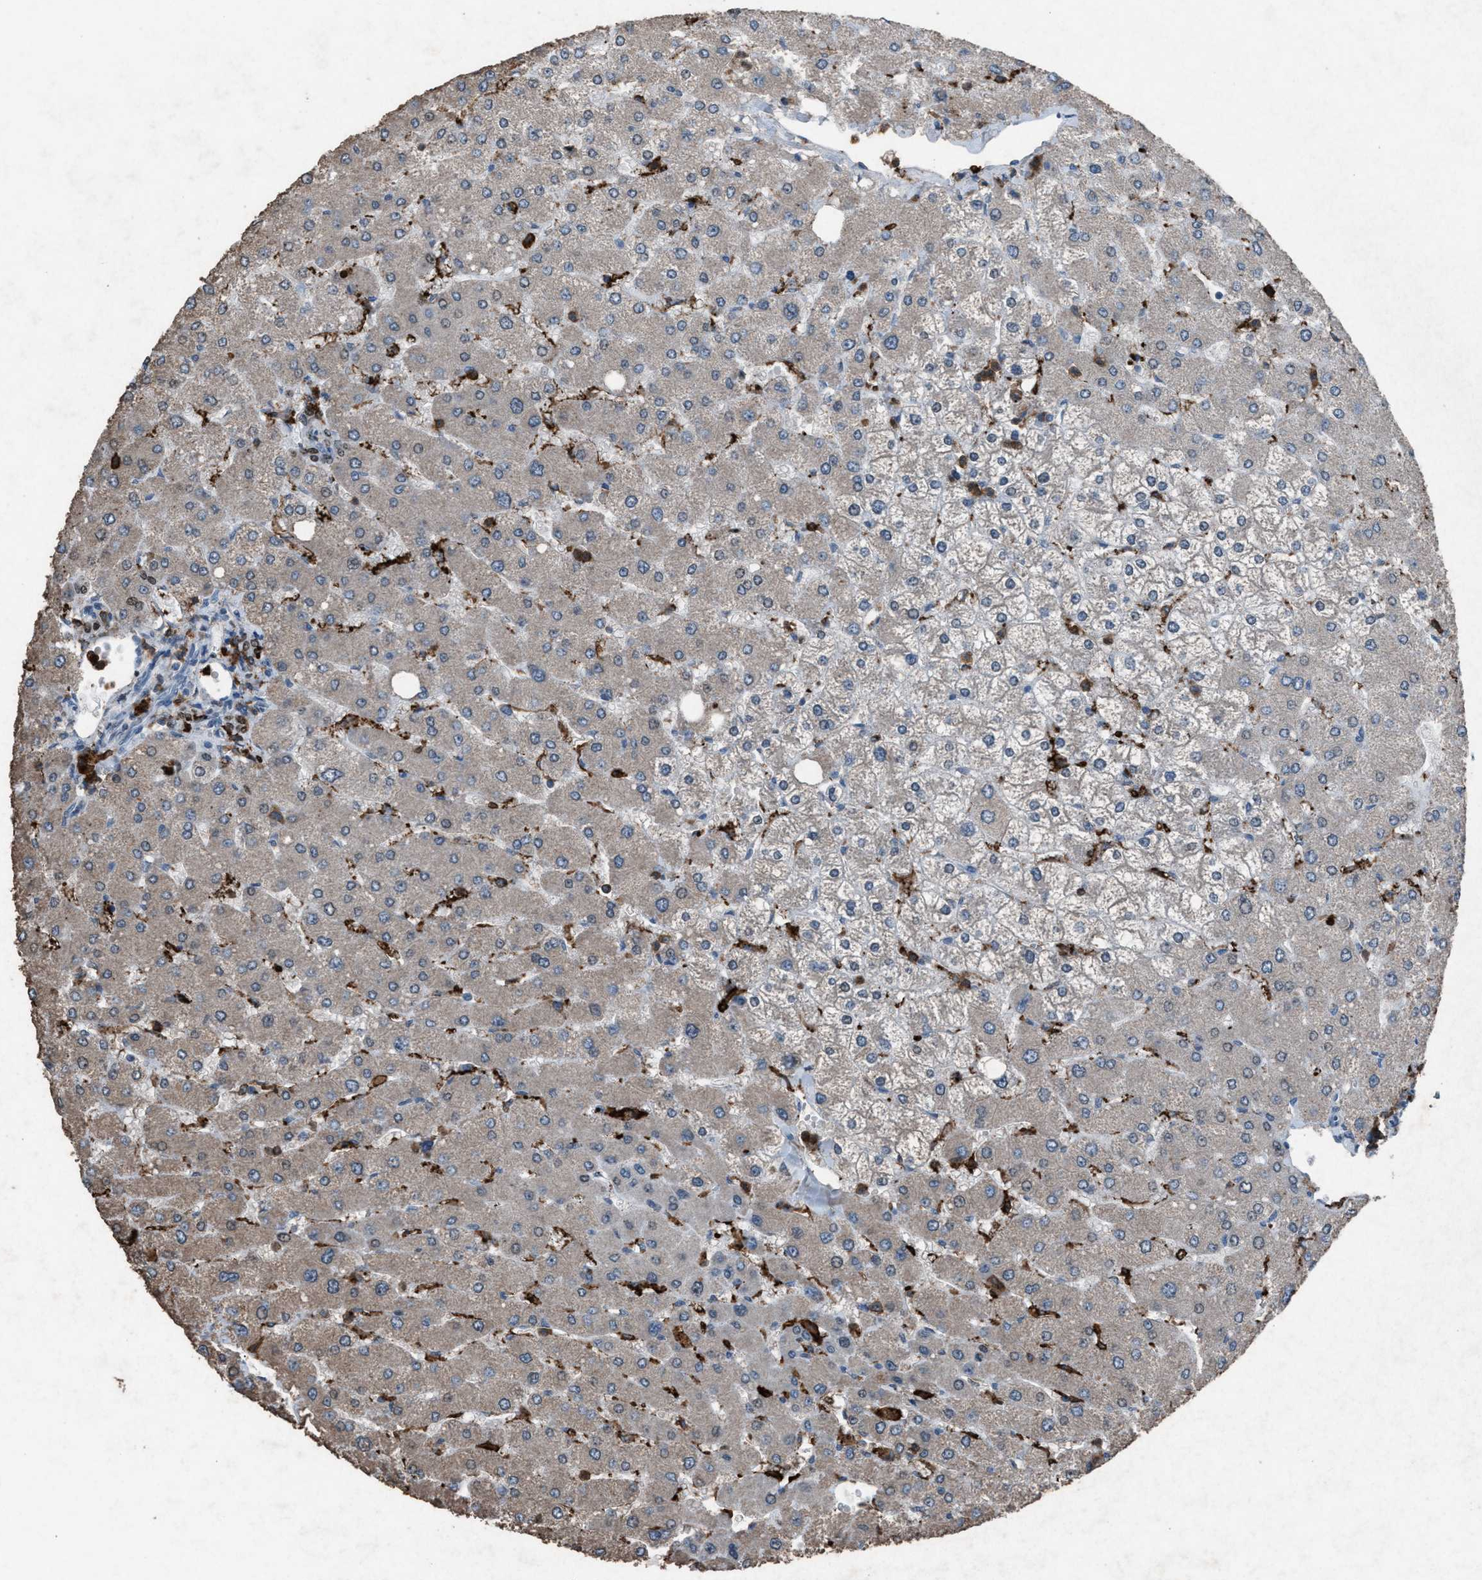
{"staining": {"intensity": "moderate", "quantity": ">75%", "location": "nuclear"}, "tissue": "liver", "cell_type": "Cholangiocytes", "image_type": "normal", "snomed": [{"axis": "morphology", "description": "Normal tissue, NOS"}, {"axis": "topography", "description": "Liver"}], "caption": "Immunohistochemistry (IHC) of unremarkable liver reveals medium levels of moderate nuclear expression in about >75% of cholangiocytes.", "gene": "FCER1G", "patient": {"sex": "male", "age": 55}}